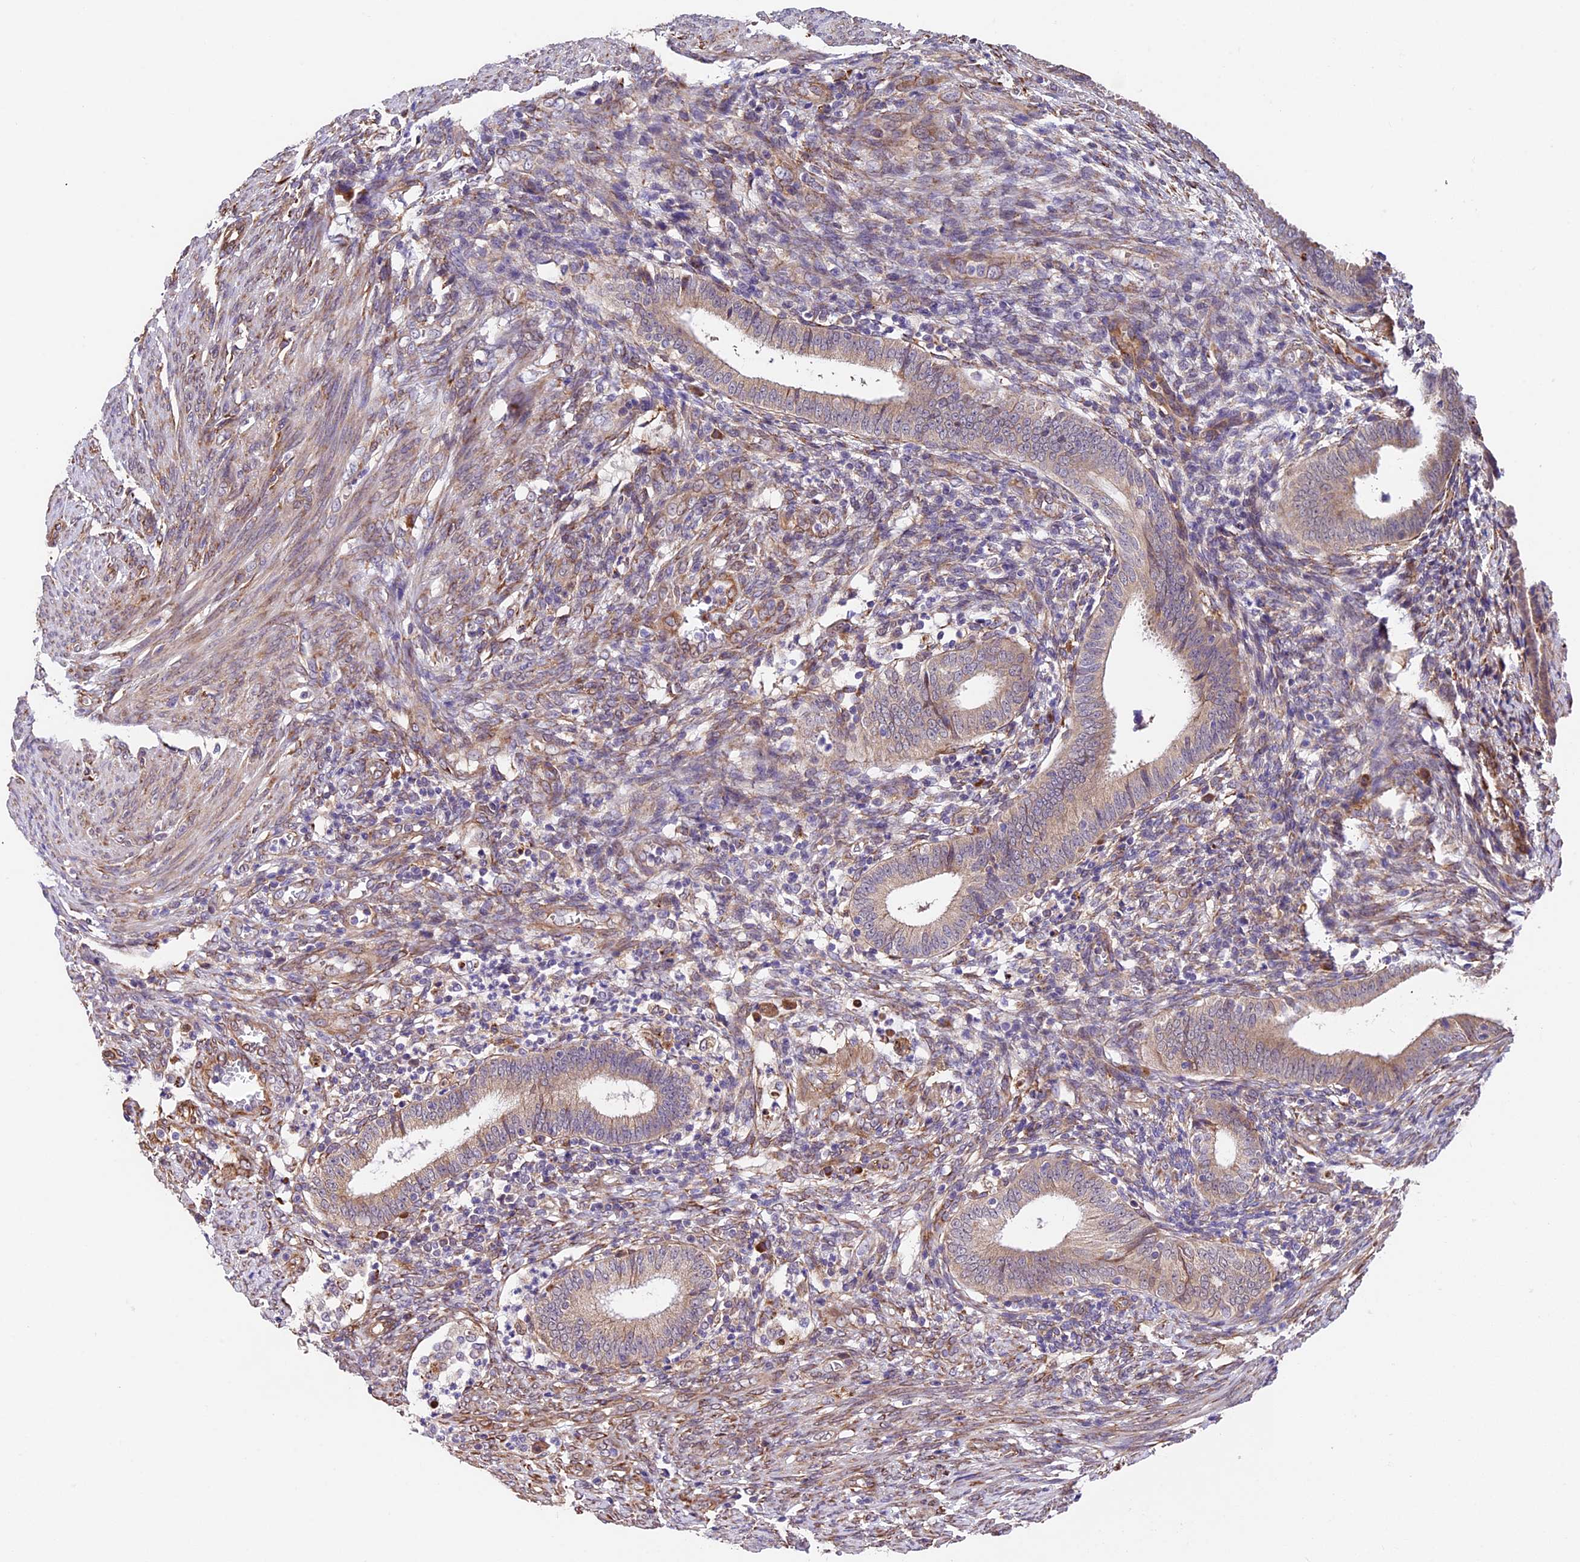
{"staining": {"intensity": "negative", "quantity": "none", "location": "none"}, "tissue": "endometrial cancer", "cell_type": "Tumor cells", "image_type": "cancer", "snomed": [{"axis": "morphology", "description": "Adenocarcinoma, NOS"}, {"axis": "topography", "description": "Endometrium"}], "caption": "Photomicrograph shows no significant protein positivity in tumor cells of endometrial cancer. (DAB IHC visualized using brightfield microscopy, high magnification).", "gene": "LSM7", "patient": {"sex": "female", "age": 51}}